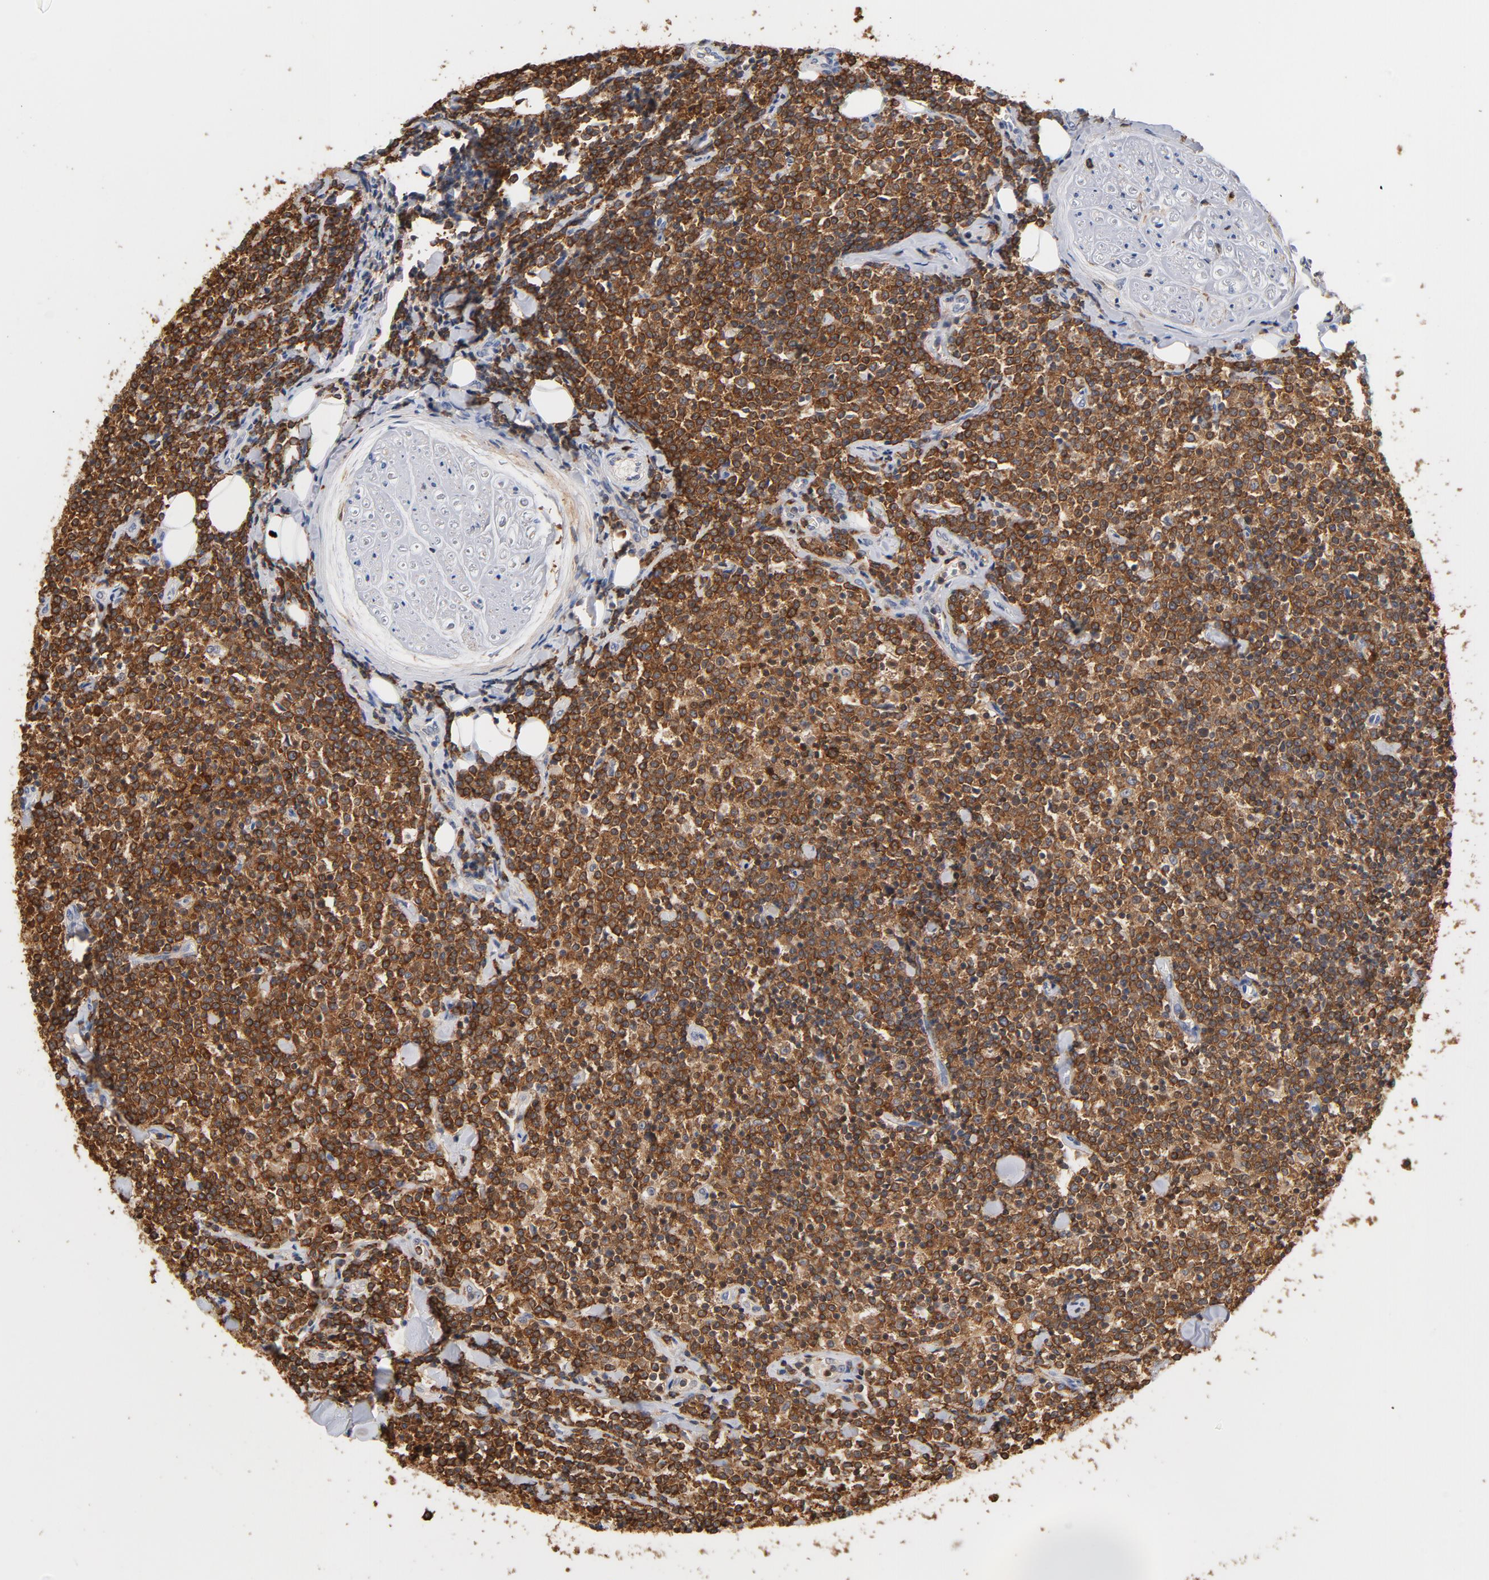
{"staining": {"intensity": "strong", "quantity": ">75%", "location": "cytoplasmic/membranous"}, "tissue": "lymphoma", "cell_type": "Tumor cells", "image_type": "cancer", "snomed": [{"axis": "morphology", "description": "Malignant lymphoma, non-Hodgkin's type, Low grade"}, {"axis": "topography", "description": "Soft tissue"}], "caption": "Low-grade malignant lymphoma, non-Hodgkin's type stained for a protein reveals strong cytoplasmic/membranous positivity in tumor cells.", "gene": "EZR", "patient": {"sex": "male", "age": 92}}